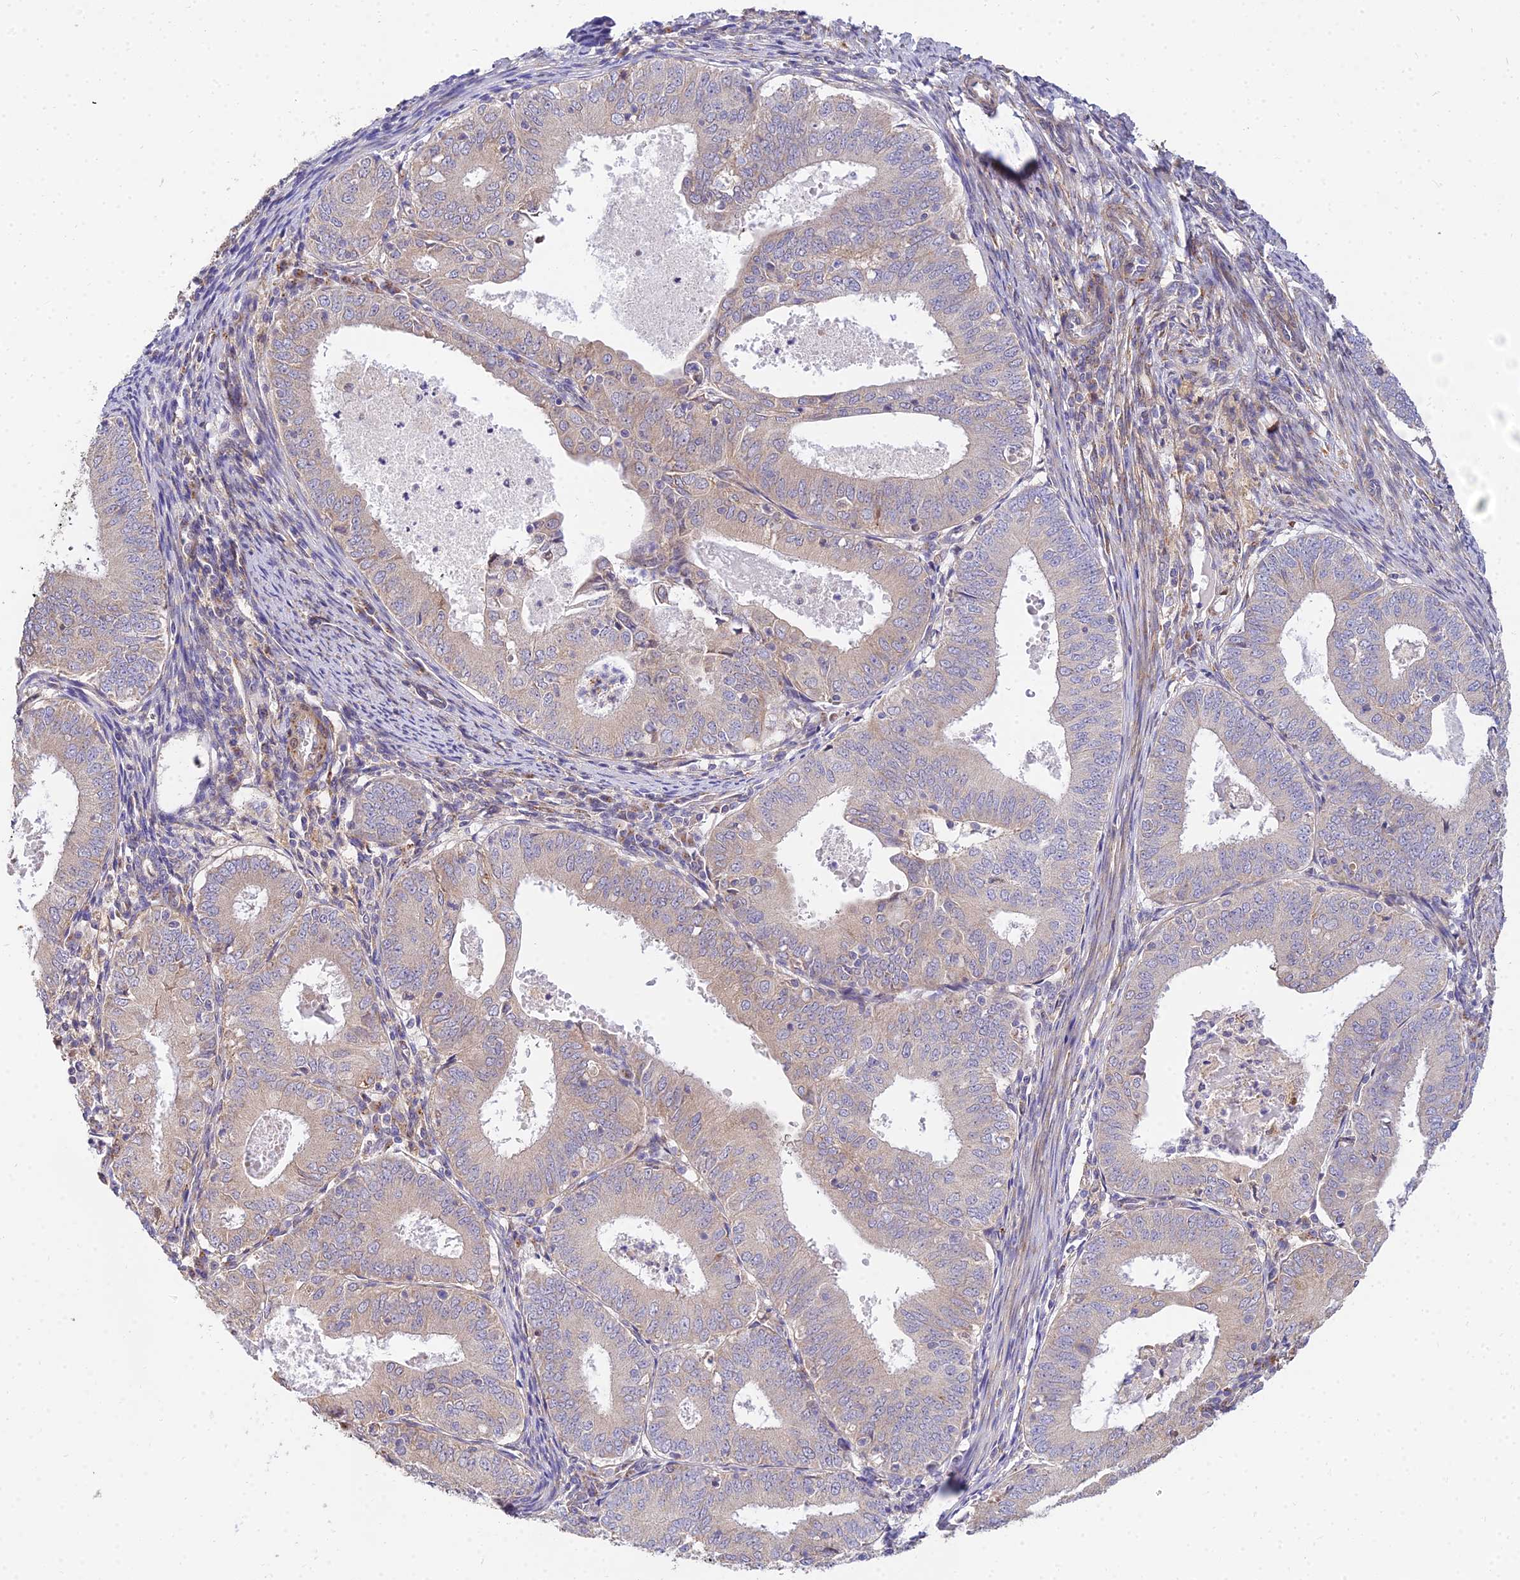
{"staining": {"intensity": "weak", "quantity": ">75%", "location": "cytoplasmic/membranous"}, "tissue": "endometrial cancer", "cell_type": "Tumor cells", "image_type": "cancer", "snomed": [{"axis": "morphology", "description": "Adenocarcinoma, NOS"}, {"axis": "topography", "description": "Endometrium"}], "caption": "IHC histopathology image of human endometrial cancer (adenocarcinoma) stained for a protein (brown), which exhibits low levels of weak cytoplasmic/membranous positivity in about >75% of tumor cells.", "gene": "ARL8B", "patient": {"sex": "female", "age": 57}}